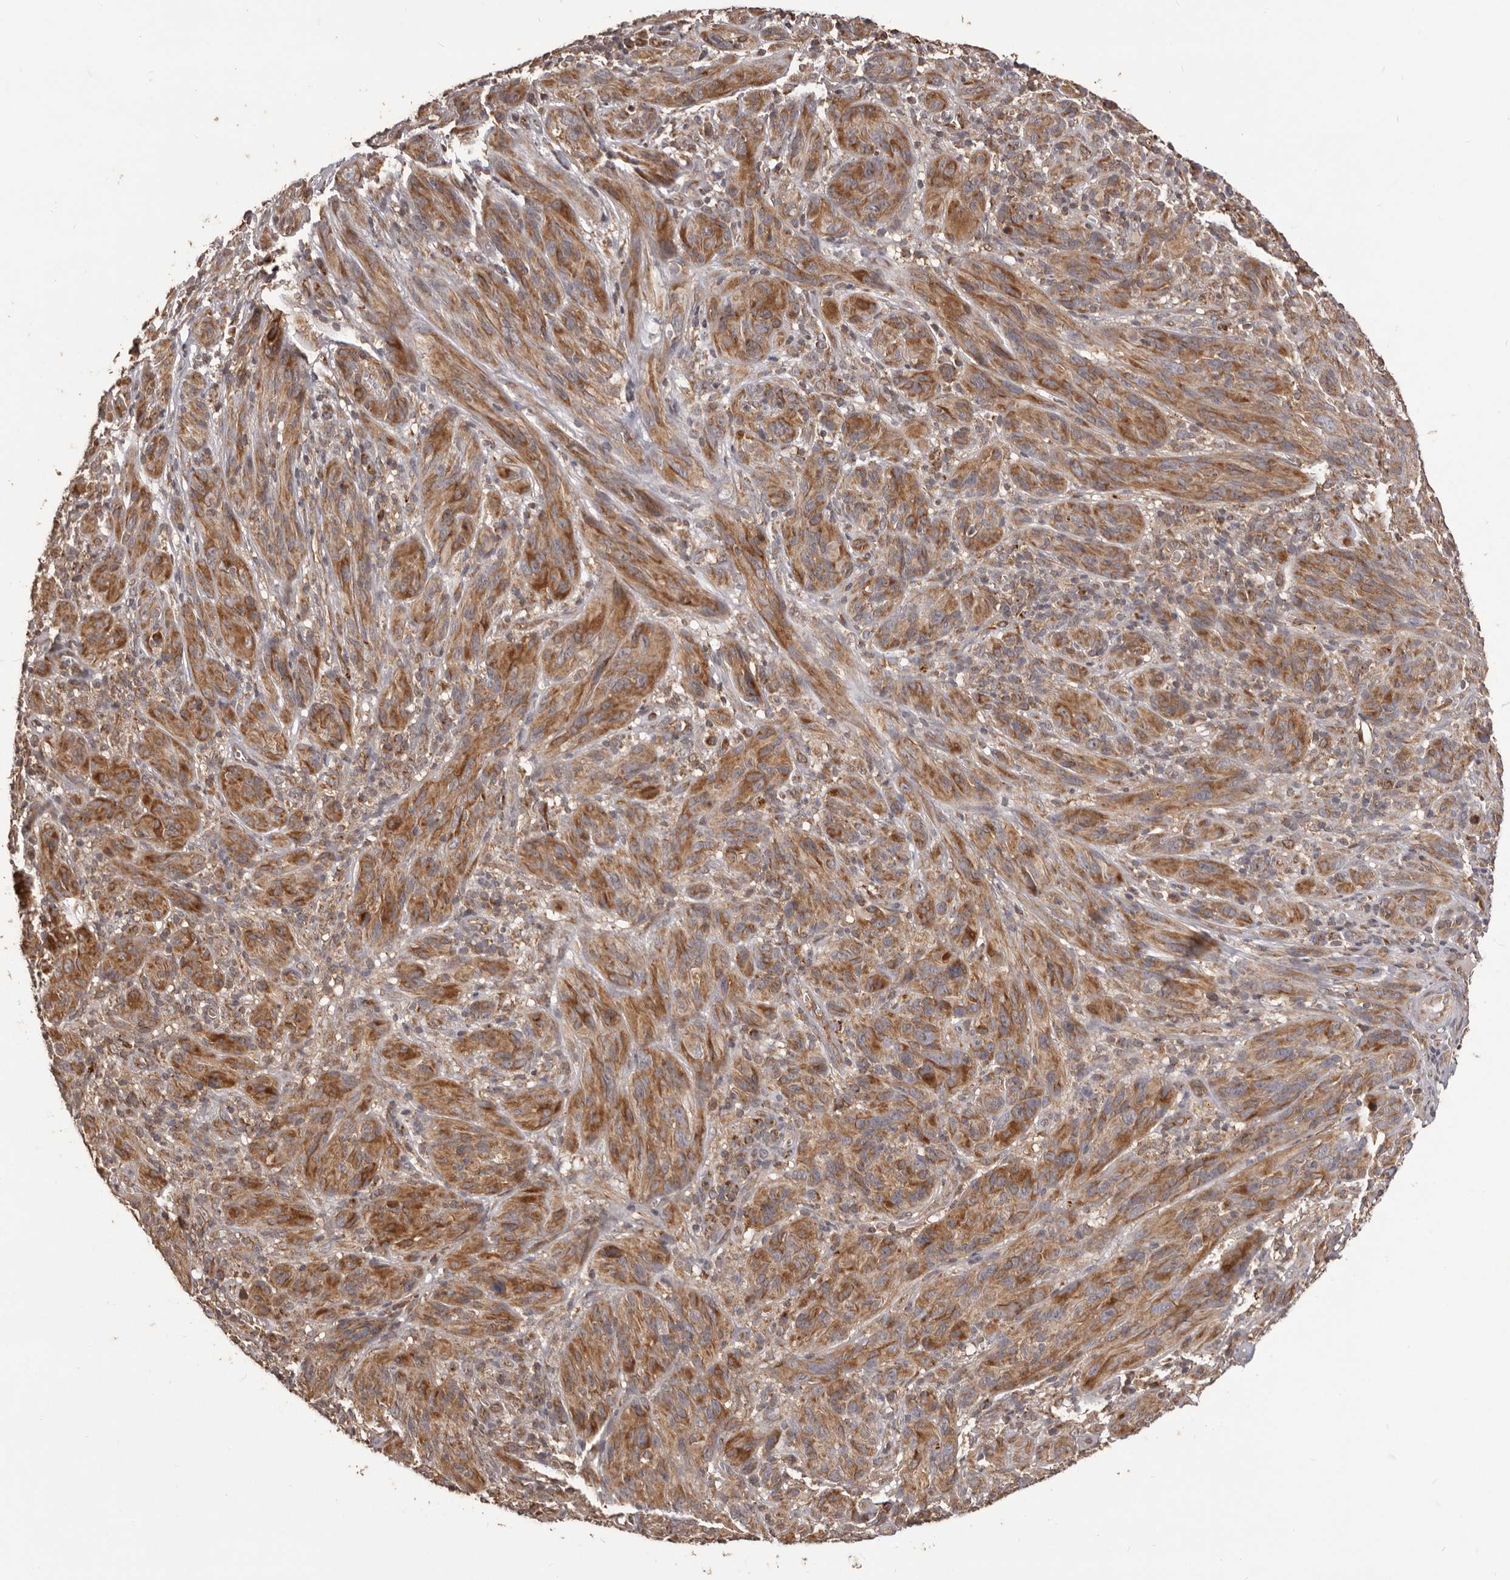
{"staining": {"intensity": "moderate", "quantity": ">75%", "location": "cytoplasmic/membranous"}, "tissue": "melanoma", "cell_type": "Tumor cells", "image_type": "cancer", "snomed": [{"axis": "morphology", "description": "Malignant melanoma, NOS"}, {"axis": "topography", "description": "Skin of head"}], "caption": "This is a photomicrograph of immunohistochemistry staining of malignant melanoma, which shows moderate positivity in the cytoplasmic/membranous of tumor cells.", "gene": "QRSL1", "patient": {"sex": "male", "age": 96}}